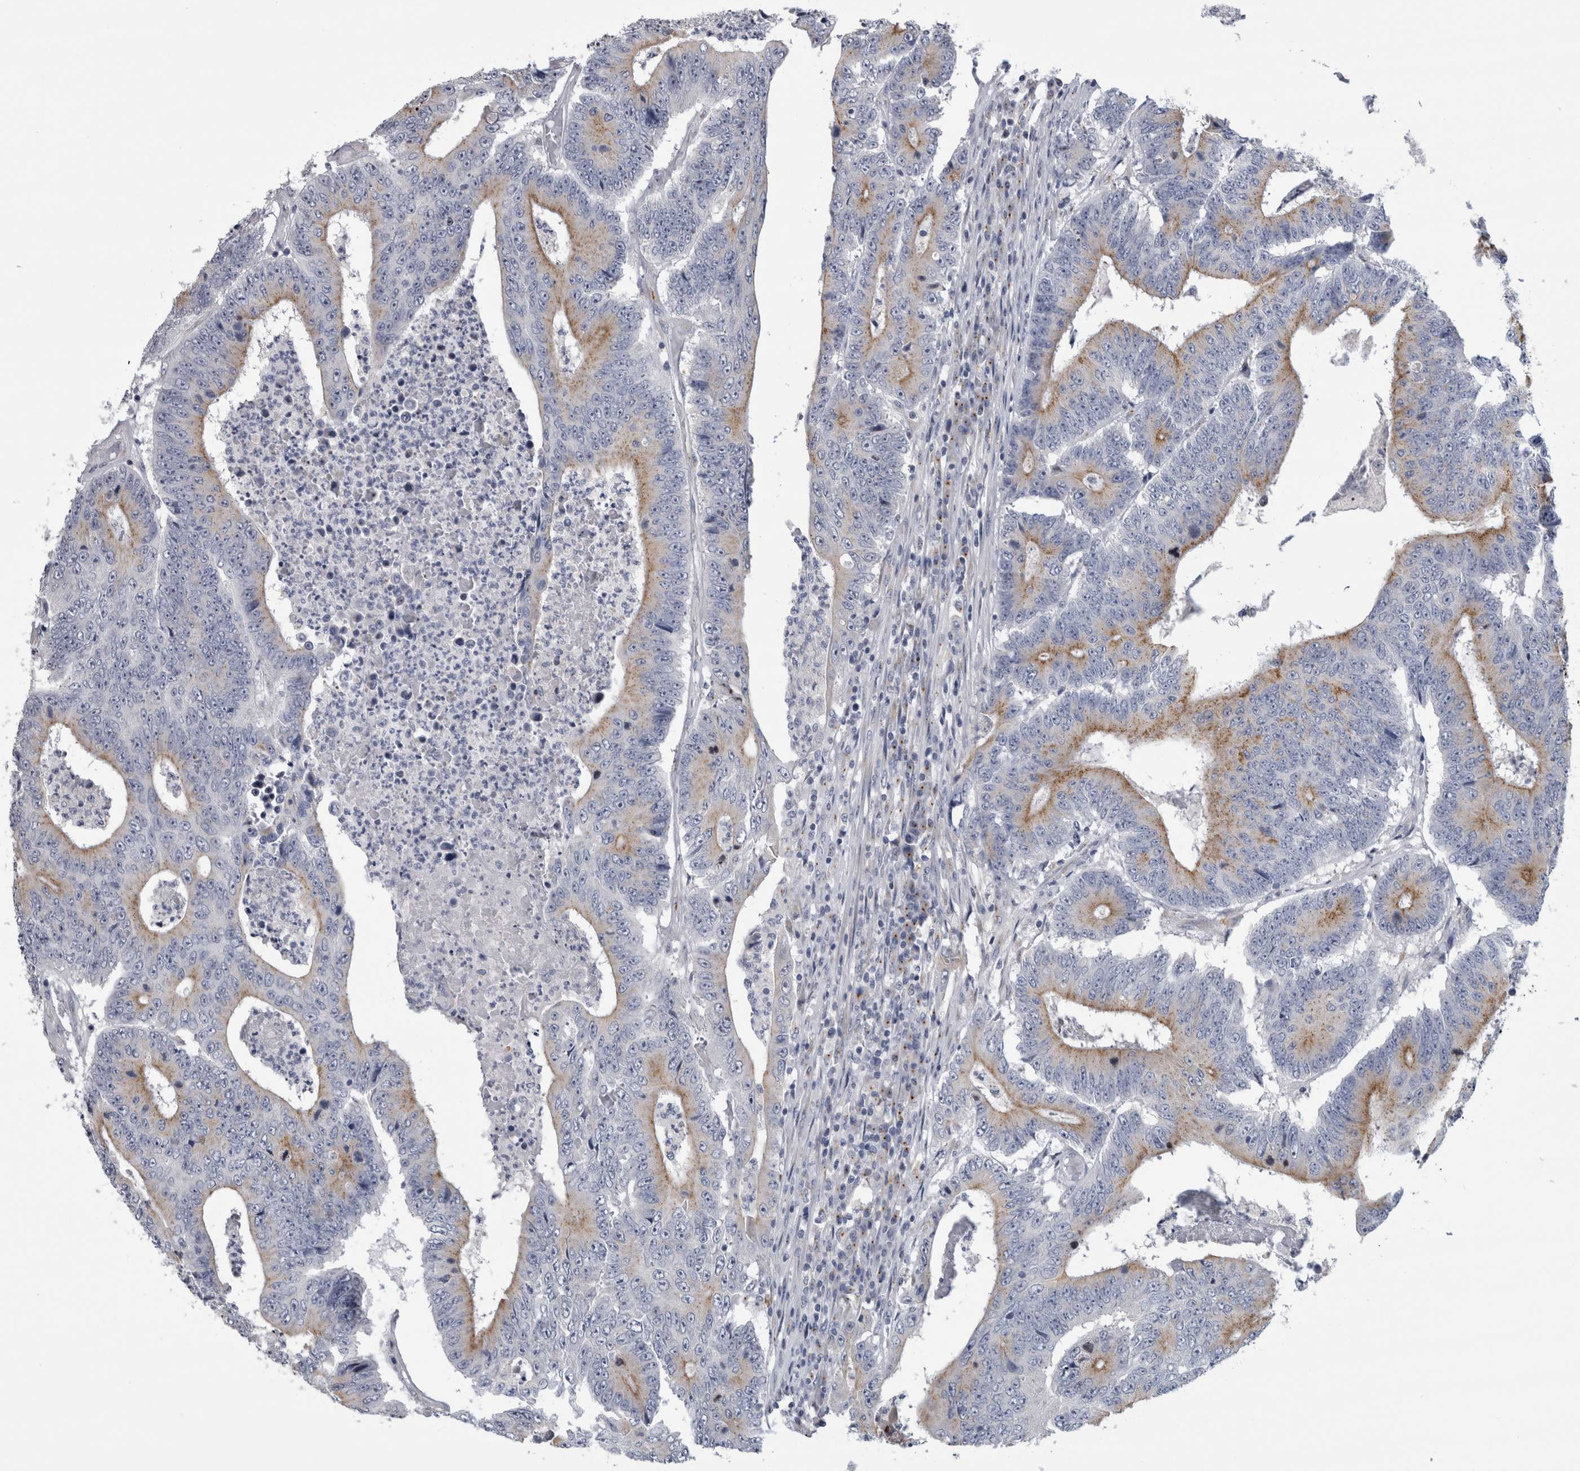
{"staining": {"intensity": "moderate", "quantity": "25%-75%", "location": "cytoplasmic/membranous"}, "tissue": "colorectal cancer", "cell_type": "Tumor cells", "image_type": "cancer", "snomed": [{"axis": "morphology", "description": "Adenocarcinoma, NOS"}, {"axis": "topography", "description": "Colon"}], "caption": "Approximately 25%-75% of tumor cells in human colorectal cancer demonstrate moderate cytoplasmic/membranous protein positivity as visualized by brown immunohistochemical staining.", "gene": "AKAP9", "patient": {"sex": "male", "age": 83}}